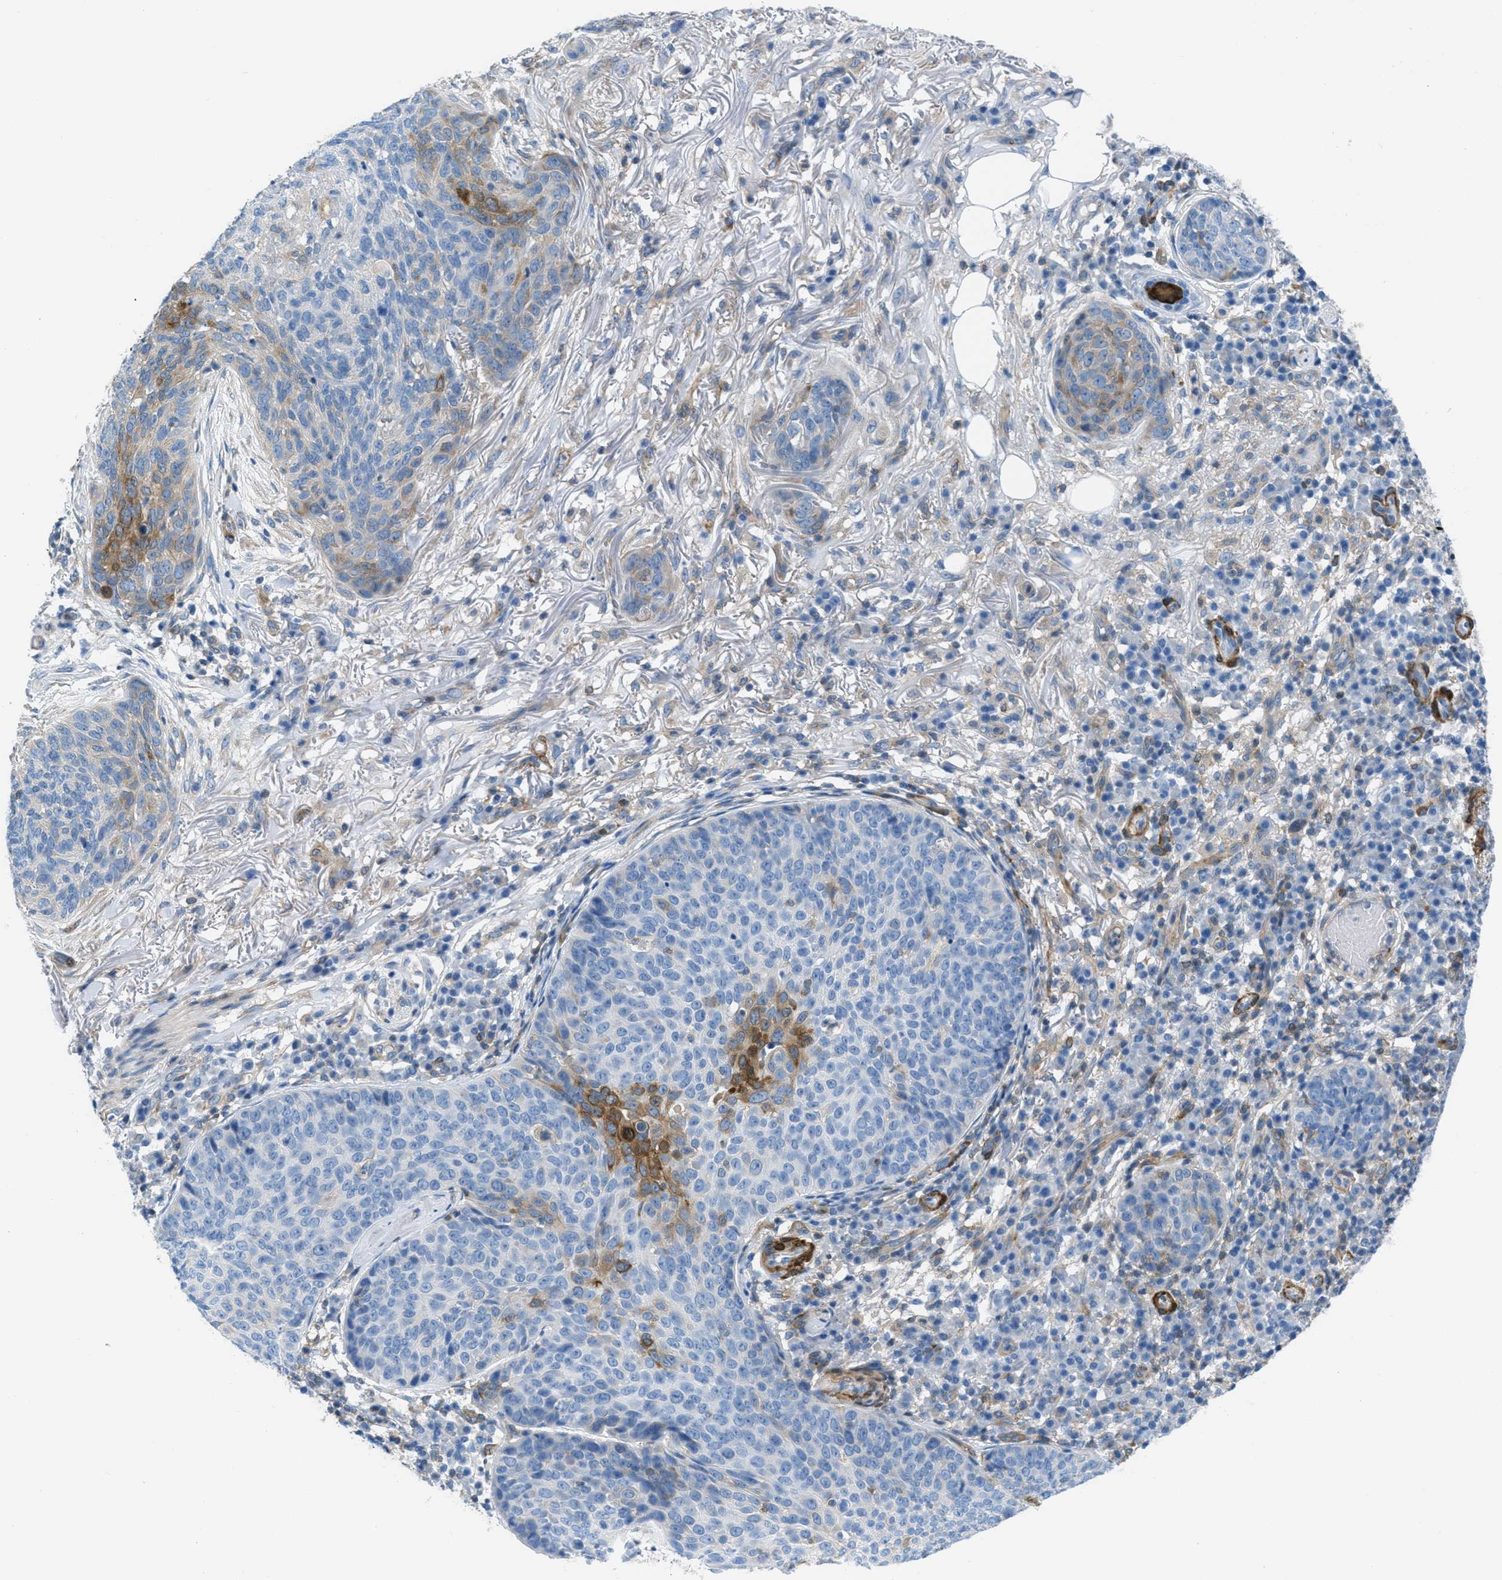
{"staining": {"intensity": "moderate", "quantity": "<25%", "location": "cytoplasmic/membranous"}, "tissue": "skin cancer", "cell_type": "Tumor cells", "image_type": "cancer", "snomed": [{"axis": "morphology", "description": "Basal cell carcinoma"}, {"axis": "topography", "description": "Skin"}], "caption": "The image reveals a brown stain indicating the presence of a protein in the cytoplasmic/membranous of tumor cells in skin cancer.", "gene": "MAPRE2", "patient": {"sex": "female", "age": 88}}